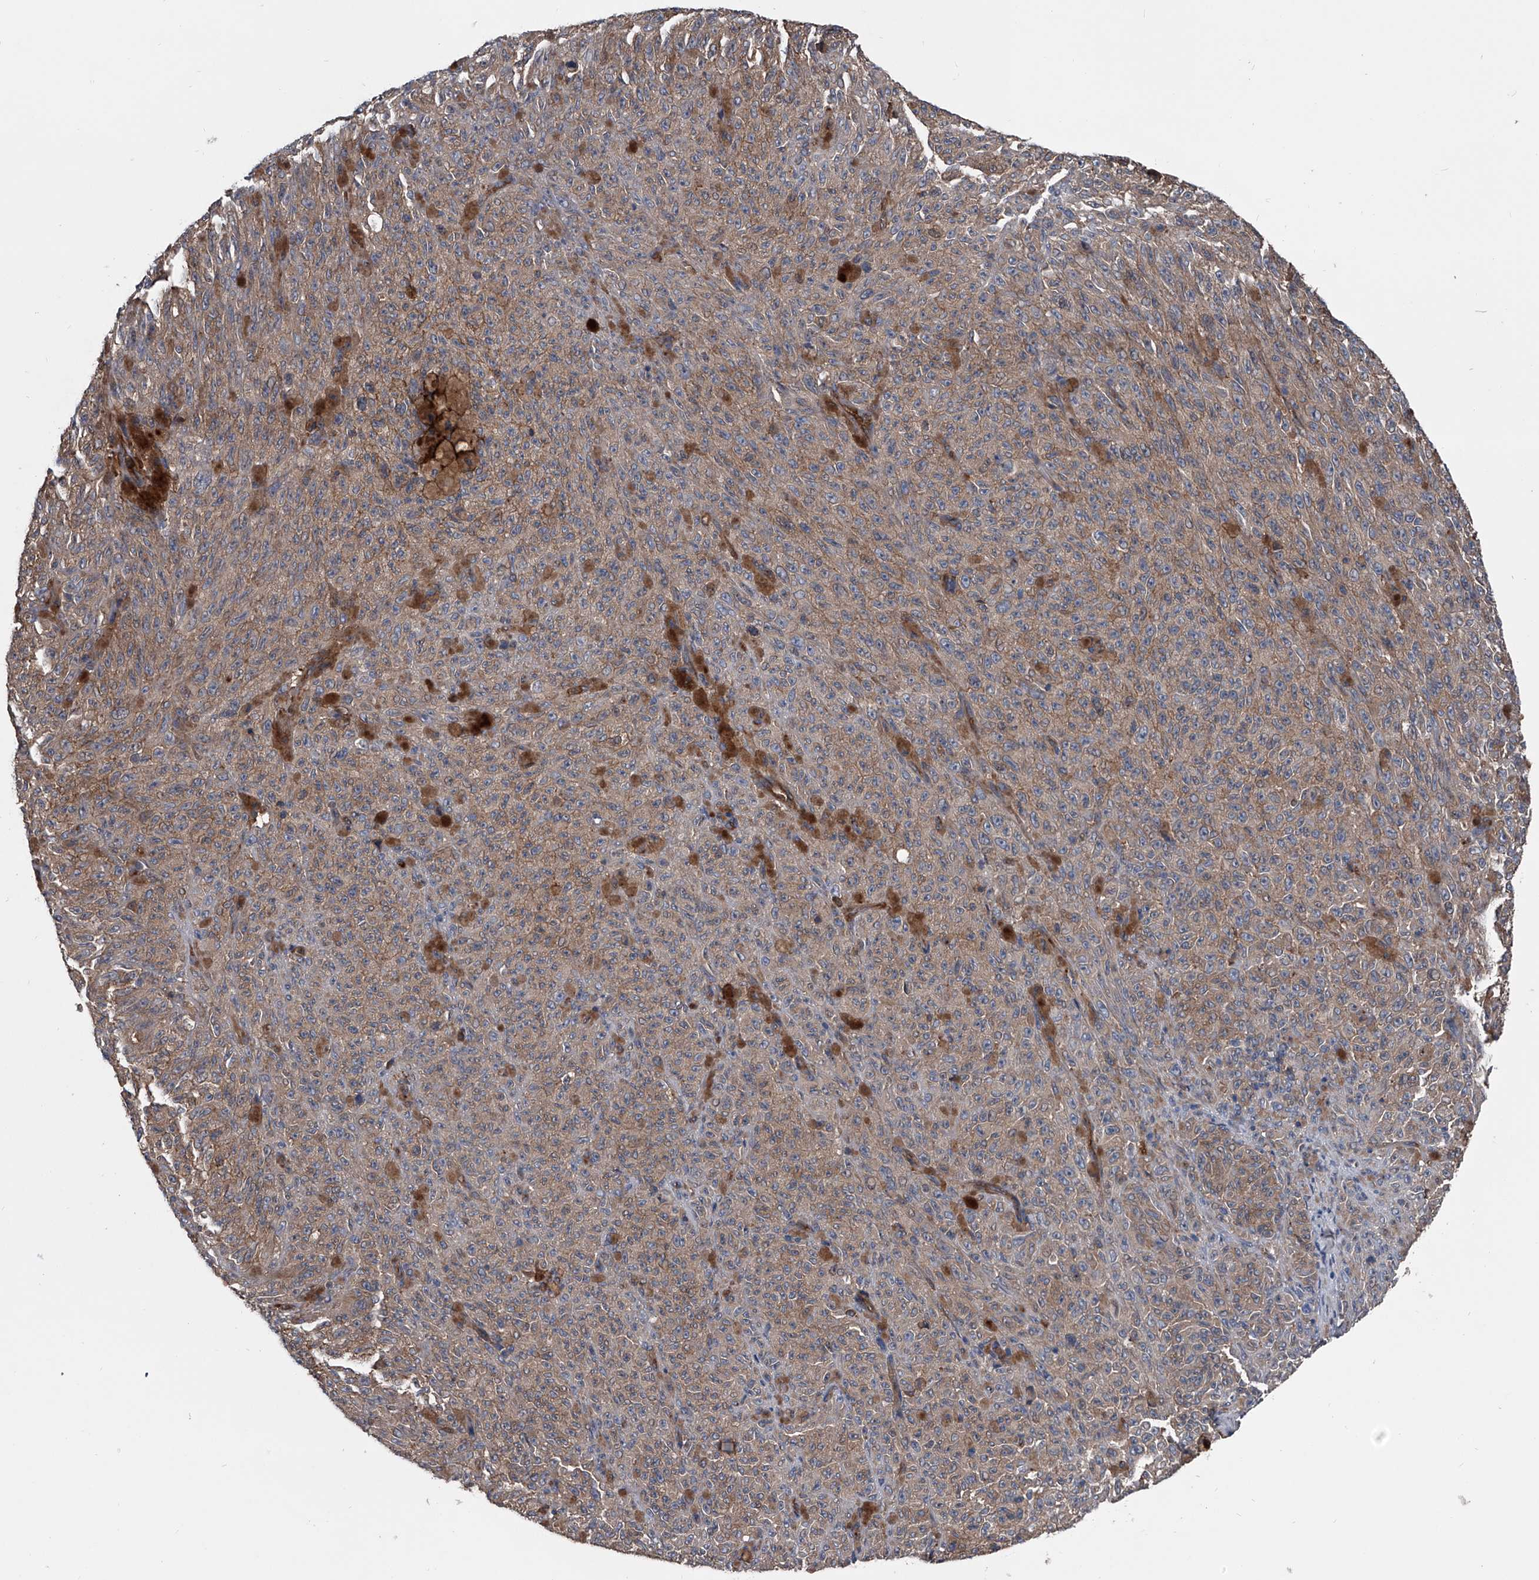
{"staining": {"intensity": "moderate", "quantity": ">75%", "location": "cytoplasmic/membranous"}, "tissue": "melanoma", "cell_type": "Tumor cells", "image_type": "cancer", "snomed": [{"axis": "morphology", "description": "Malignant melanoma, NOS"}, {"axis": "topography", "description": "Skin"}], "caption": "Immunohistochemistry of malignant melanoma shows medium levels of moderate cytoplasmic/membranous expression in about >75% of tumor cells. (IHC, brightfield microscopy, high magnification).", "gene": "KIF13A", "patient": {"sex": "female", "age": 82}}